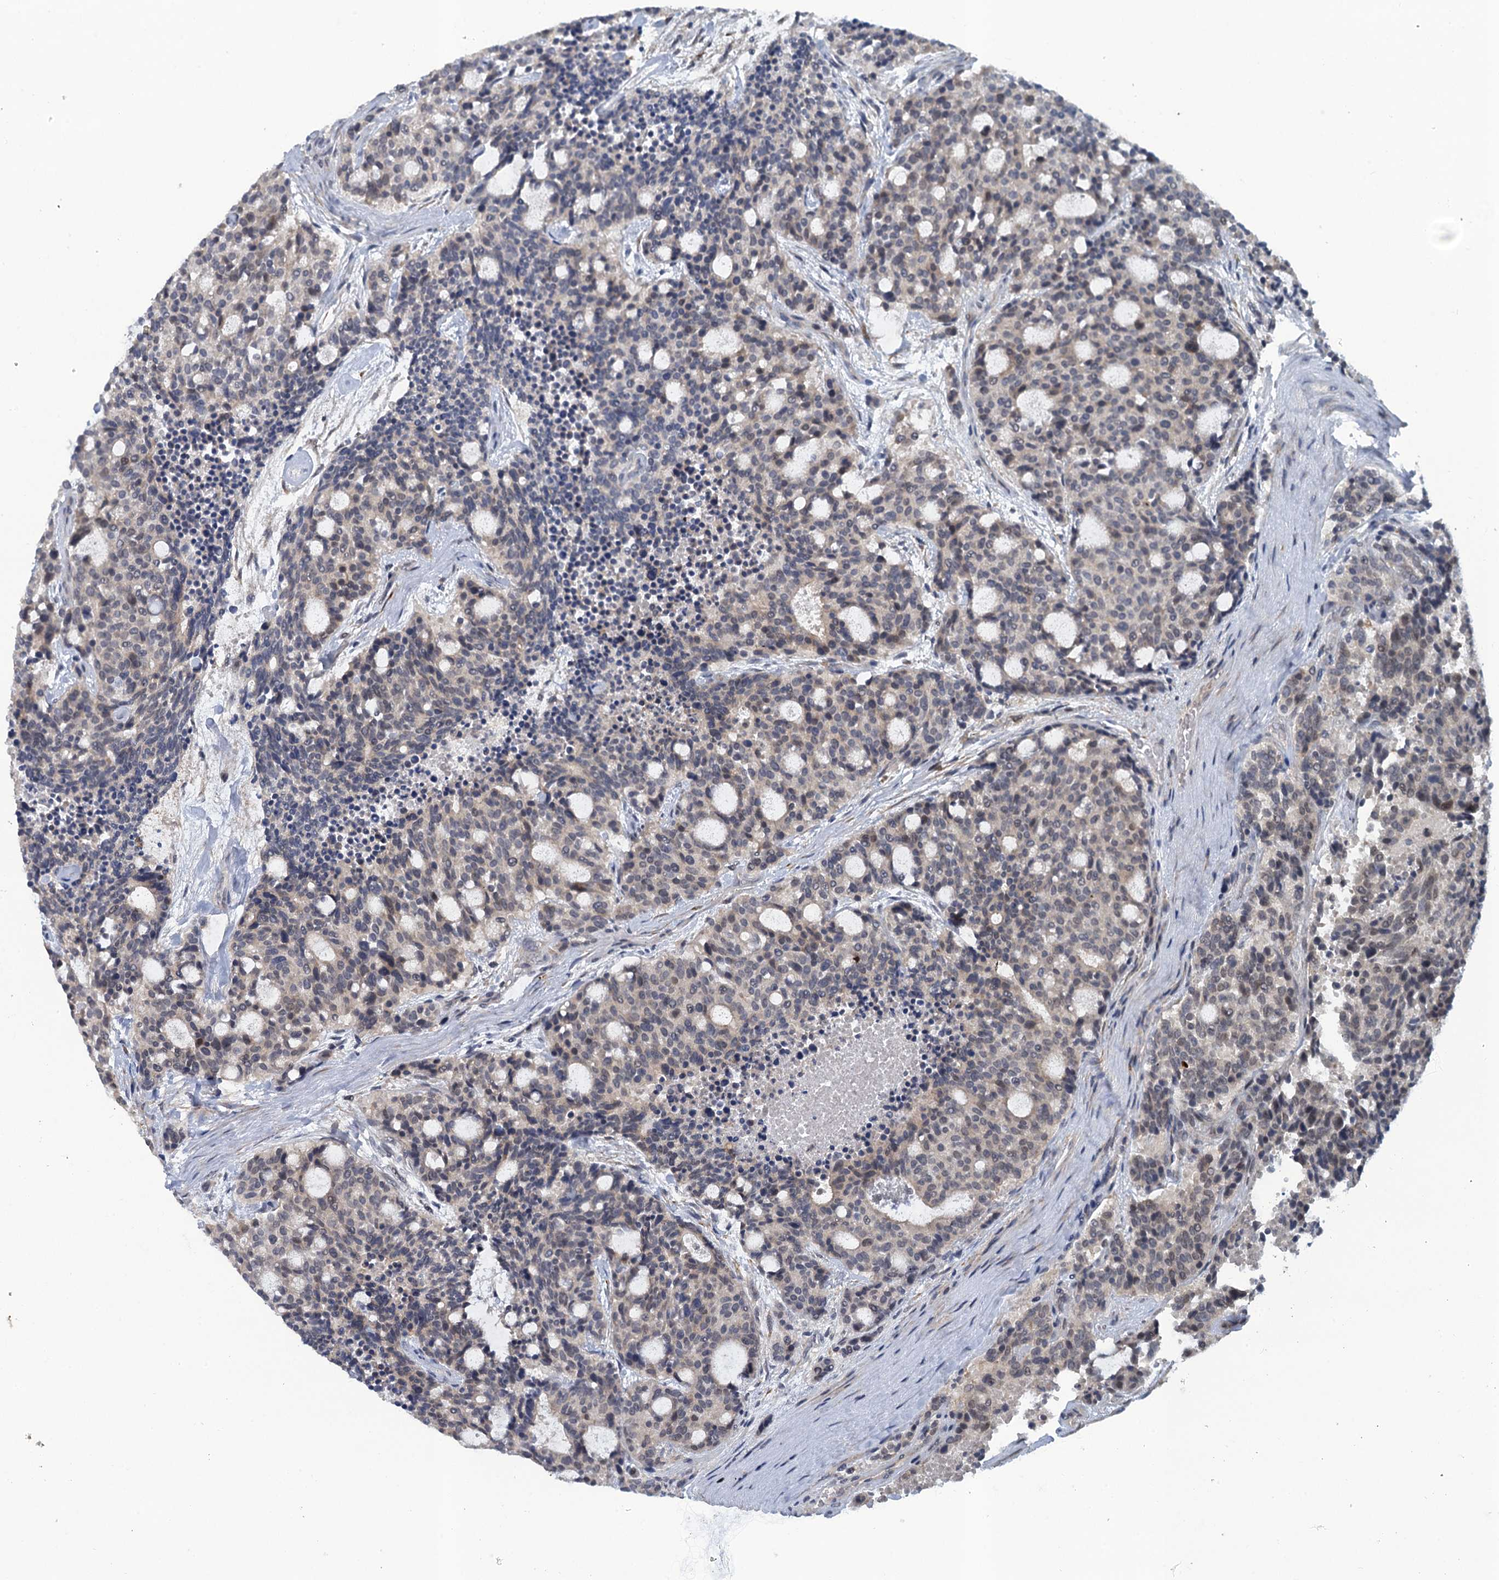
{"staining": {"intensity": "negative", "quantity": "none", "location": "none"}, "tissue": "carcinoid", "cell_type": "Tumor cells", "image_type": "cancer", "snomed": [{"axis": "morphology", "description": "Carcinoid, malignant, NOS"}, {"axis": "topography", "description": "Pancreas"}], "caption": "Tumor cells are negative for protein expression in human carcinoid. The staining was performed using DAB (3,3'-diaminobenzidine) to visualize the protein expression in brown, while the nuclei were stained in blue with hematoxylin (Magnification: 20x).", "gene": "MRFAP1", "patient": {"sex": "female", "age": 54}}